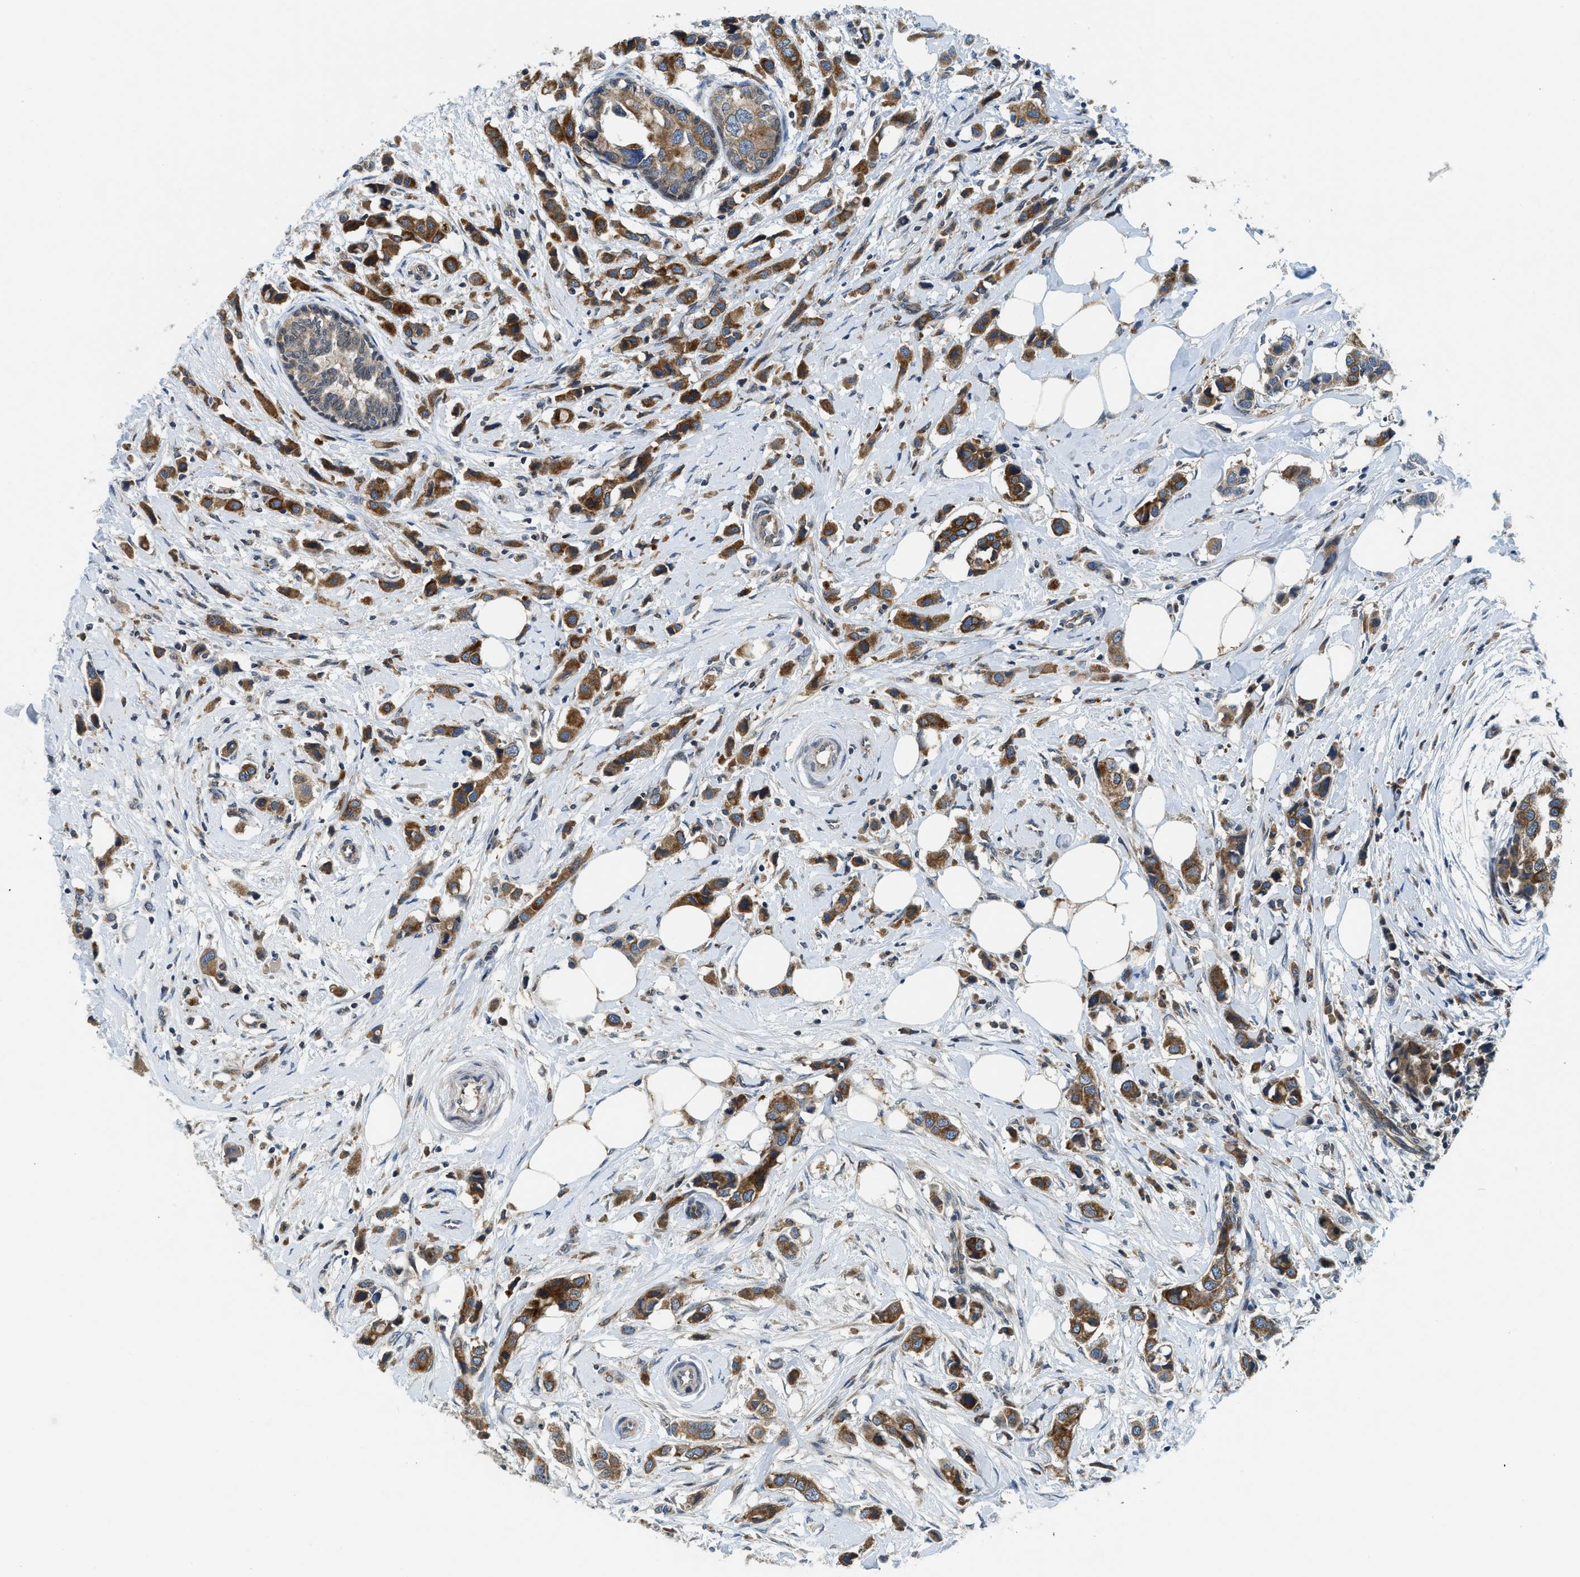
{"staining": {"intensity": "strong", "quantity": ">75%", "location": "cytoplasmic/membranous"}, "tissue": "breast cancer", "cell_type": "Tumor cells", "image_type": "cancer", "snomed": [{"axis": "morphology", "description": "Normal tissue, NOS"}, {"axis": "morphology", "description": "Duct carcinoma"}, {"axis": "topography", "description": "Breast"}], "caption": "A micrograph of breast cancer stained for a protein exhibits strong cytoplasmic/membranous brown staining in tumor cells.", "gene": "BCAP31", "patient": {"sex": "female", "age": 50}}